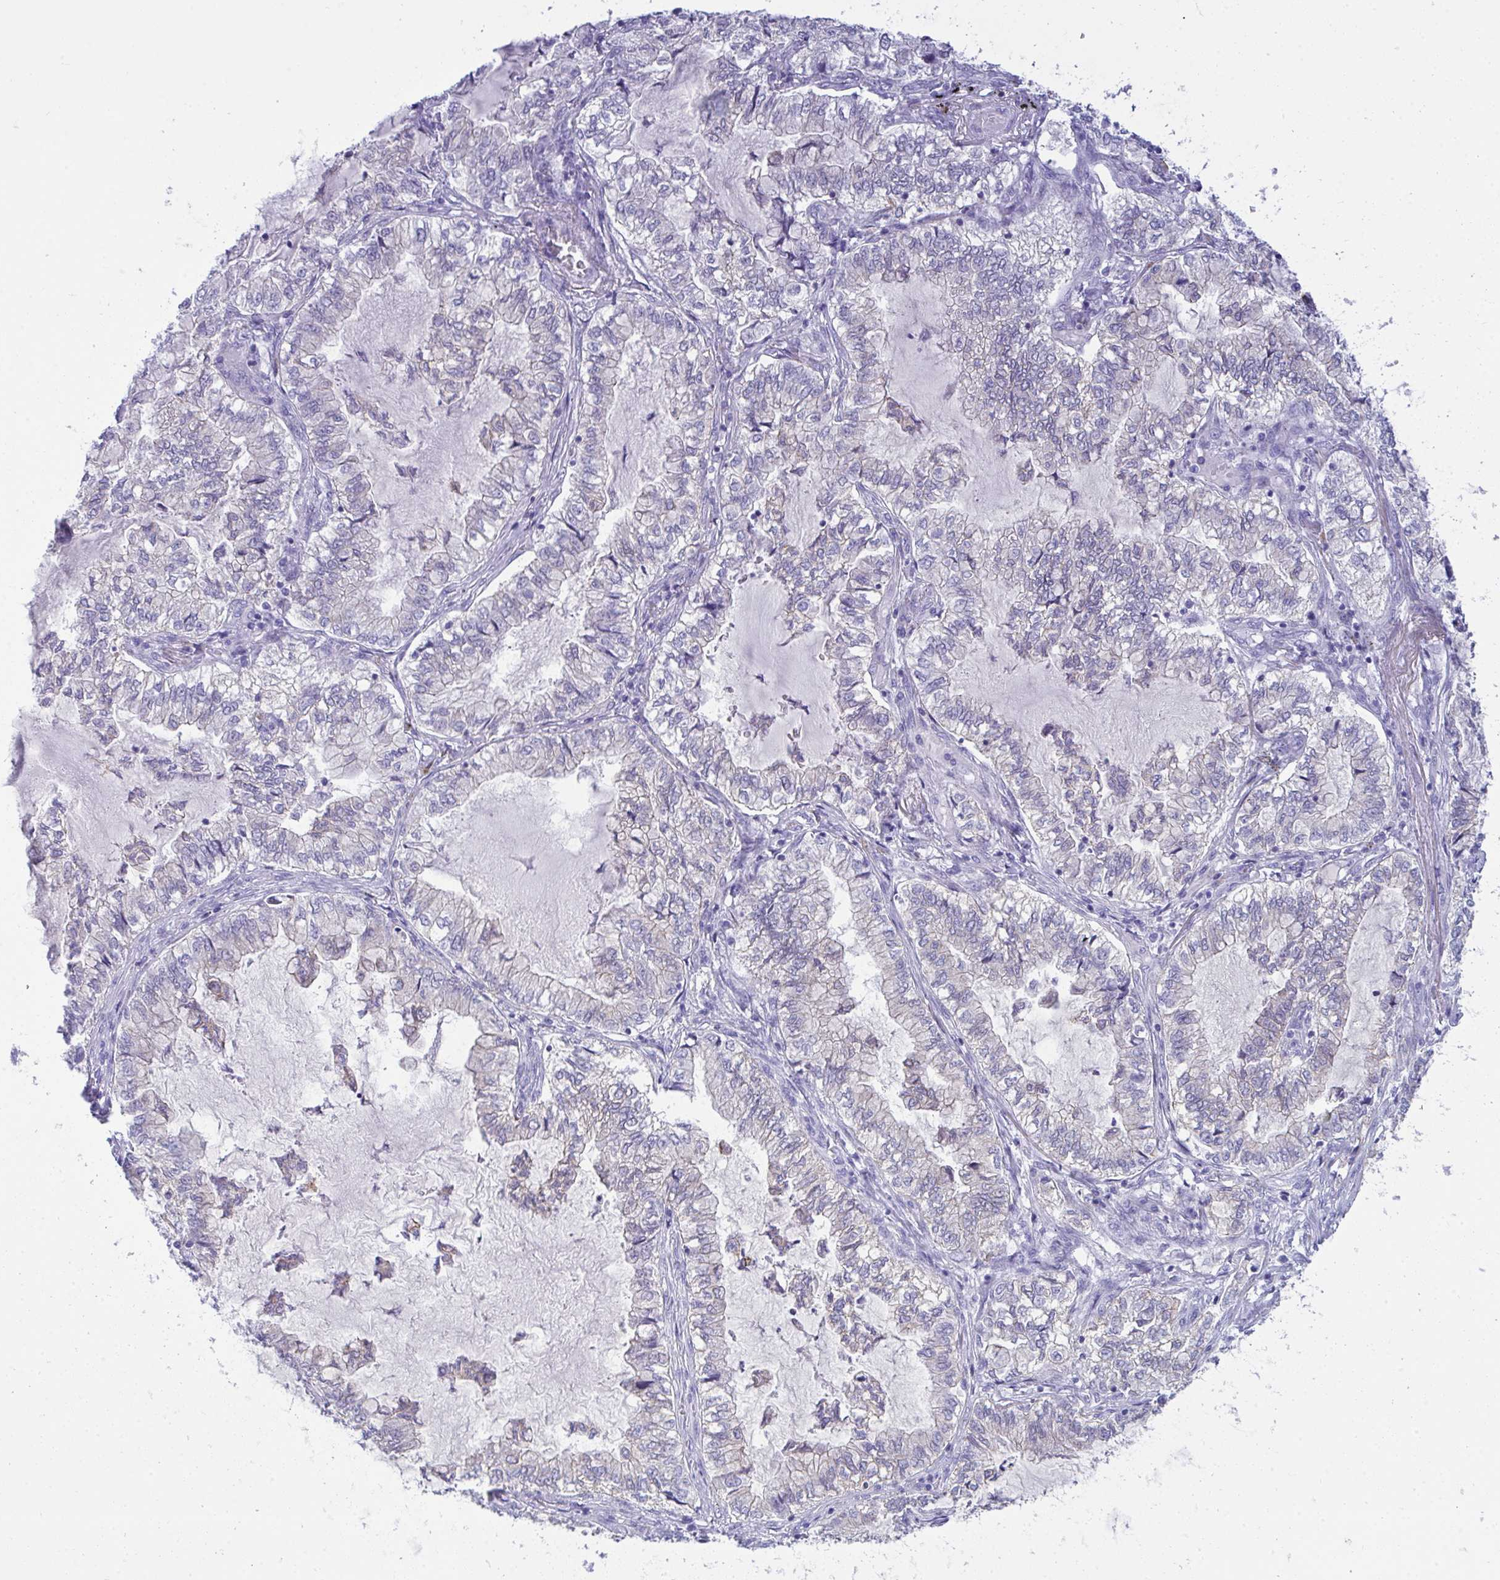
{"staining": {"intensity": "weak", "quantity": "<25%", "location": "cytoplasmic/membranous"}, "tissue": "lung cancer", "cell_type": "Tumor cells", "image_type": "cancer", "snomed": [{"axis": "morphology", "description": "Adenocarcinoma, NOS"}, {"axis": "topography", "description": "Lymph node"}, {"axis": "topography", "description": "Lung"}], "caption": "IHC micrograph of neoplastic tissue: human adenocarcinoma (lung) stained with DAB (3,3'-diaminobenzidine) reveals no significant protein staining in tumor cells.", "gene": "GLB1L2", "patient": {"sex": "male", "age": 66}}